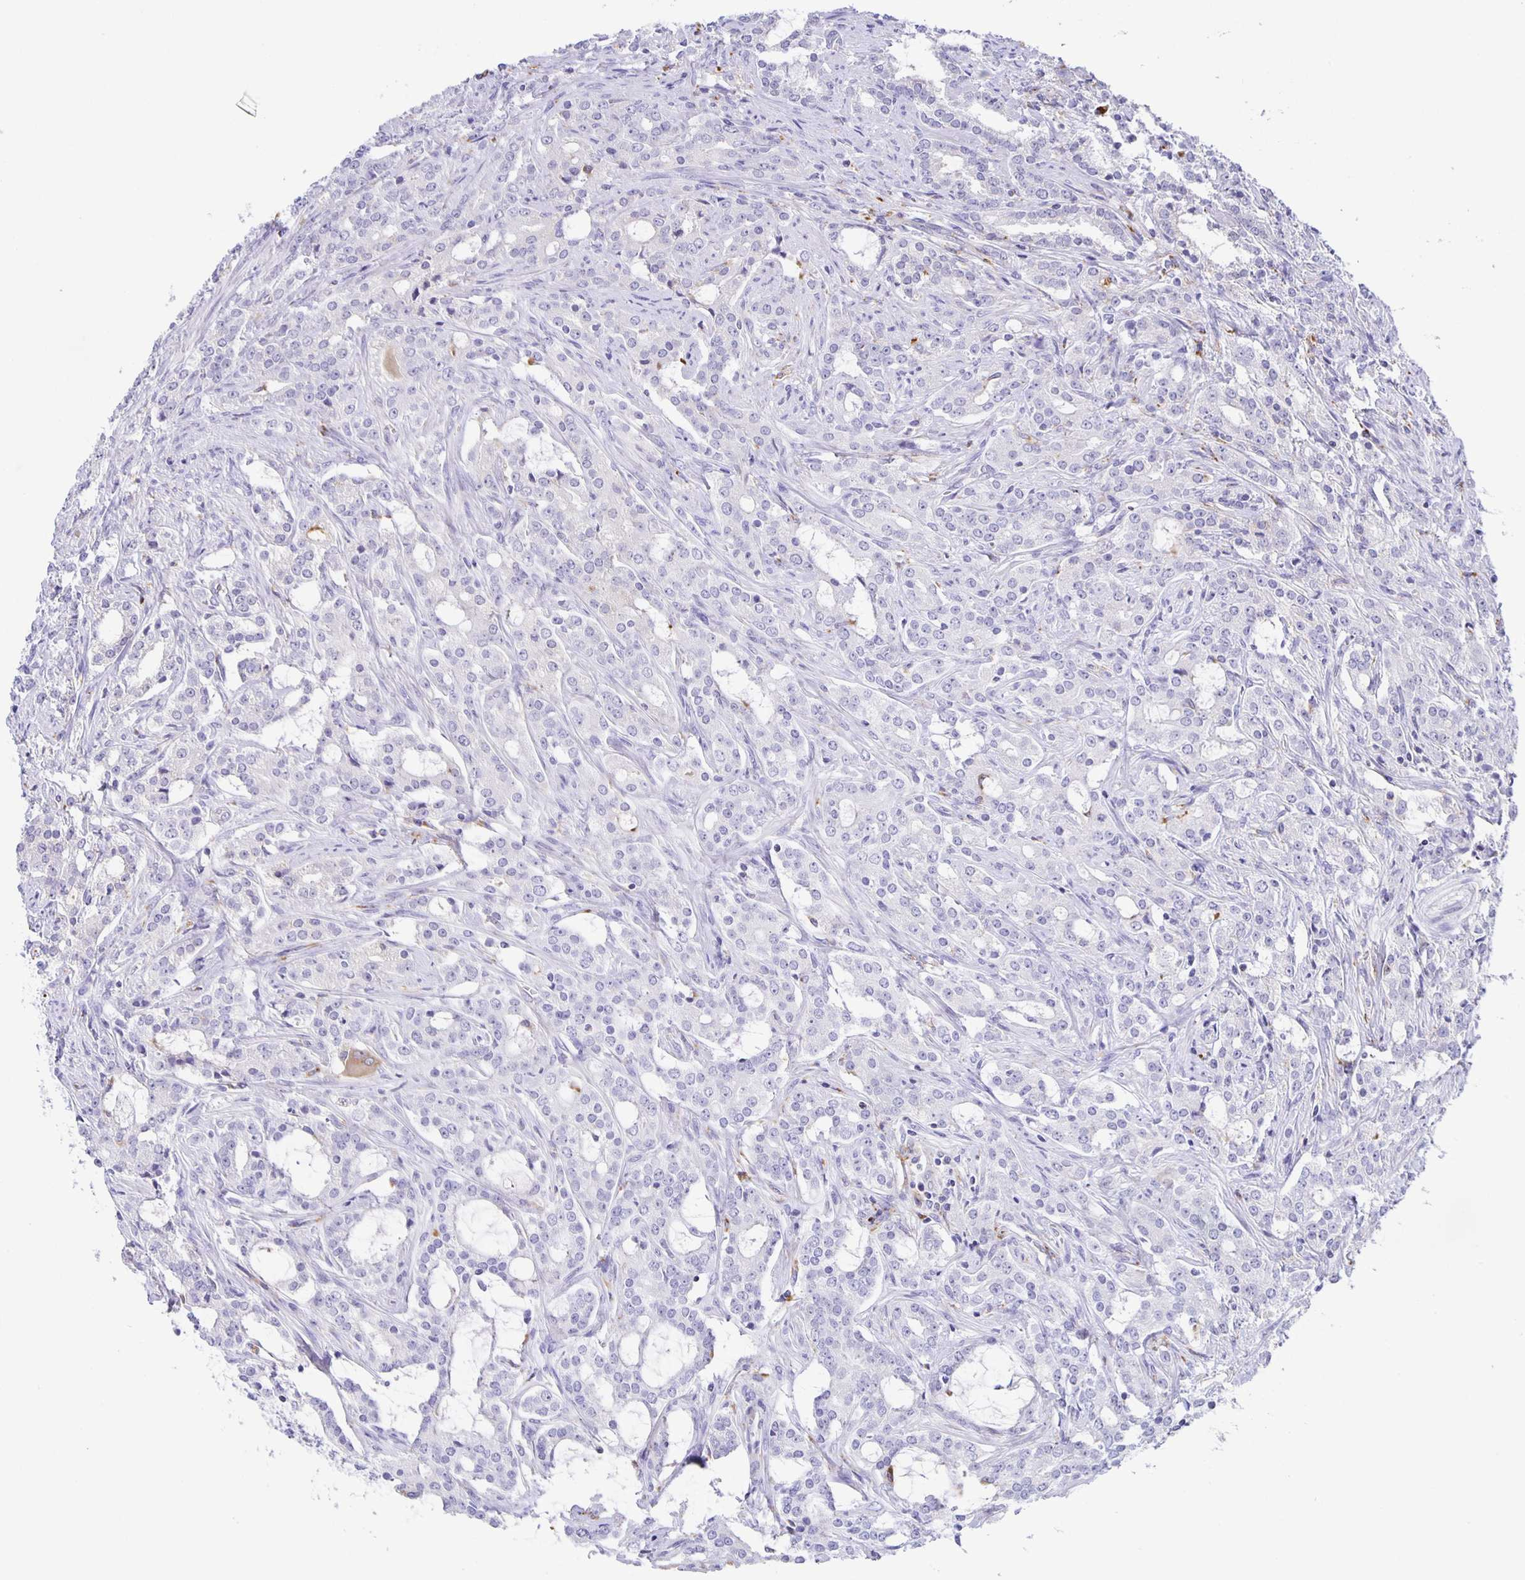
{"staining": {"intensity": "negative", "quantity": "none", "location": "none"}, "tissue": "prostate cancer", "cell_type": "Tumor cells", "image_type": "cancer", "snomed": [{"axis": "morphology", "description": "Adenocarcinoma, Medium grade"}, {"axis": "topography", "description": "Prostate"}], "caption": "IHC photomicrograph of neoplastic tissue: human medium-grade adenocarcinoma (prostate) stained with DAB displays no significant protein expression in tumor cells.", "gene": "LIPA", "patient": {"sex": "male", "age": 57}}